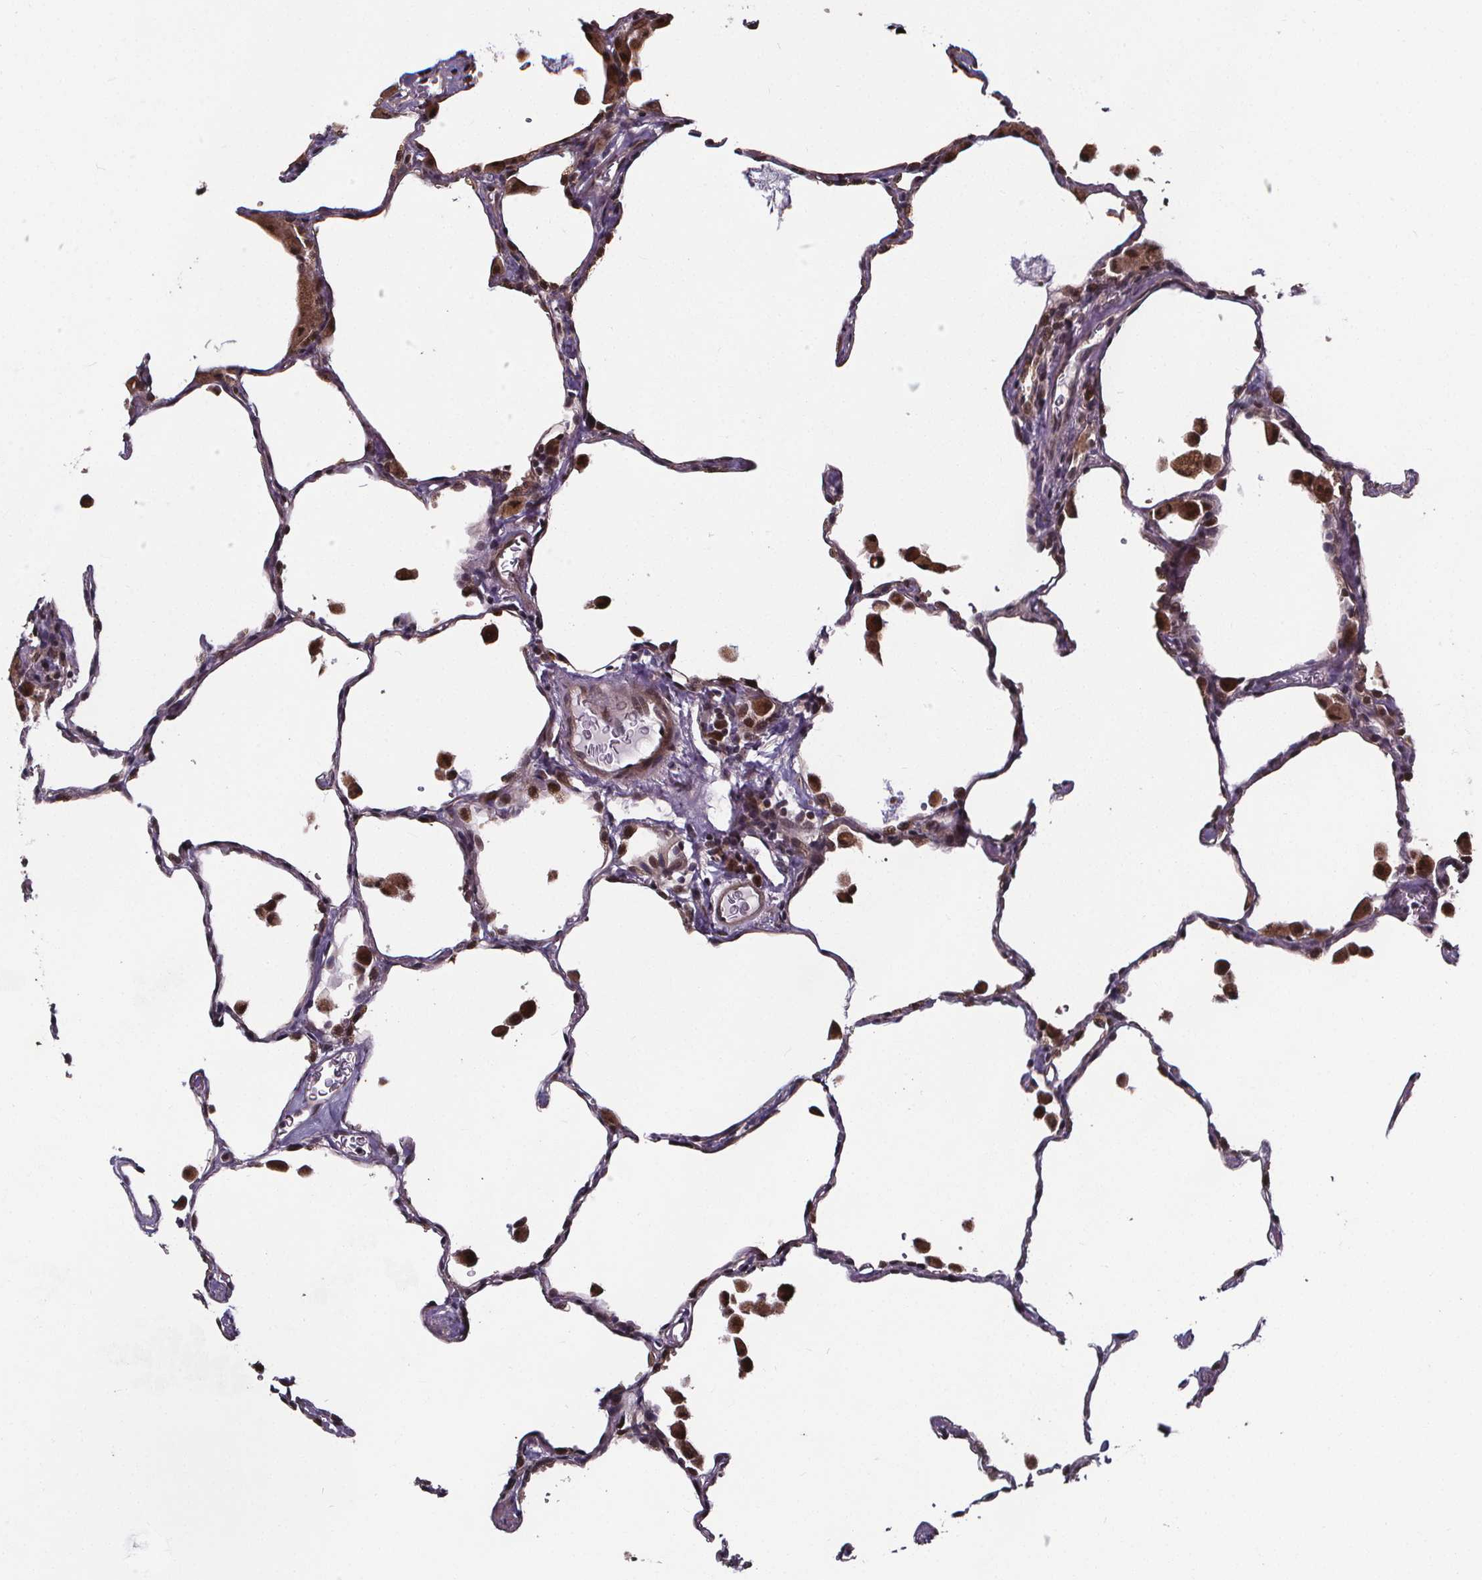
{"staining": {"intensity": "moderate", "quantity": "25%-75%", "location": "cytoplasmic/membranous,nuclear"}, "tissue": "lung", "cell_type": "Alveolar cells", "image_type": "normal", "snomed": [{"axis": "morphology", "description": "Normal tissue, NOS"}, {"axis": "topography", "description": "Lung"}], "caption": "IHC histopathology image of unremarkable lung: human lung stained using immunohistochemistry displays medium levels of moderate protein expression localized specifically in the cytoplasmic/membranous,nuclear of alveolar cells, appearing as a cytoplasmic/membranous,nuclear brown color.", "gene": "DDIT3", "patient": {"sex": "female", "age": 47}}